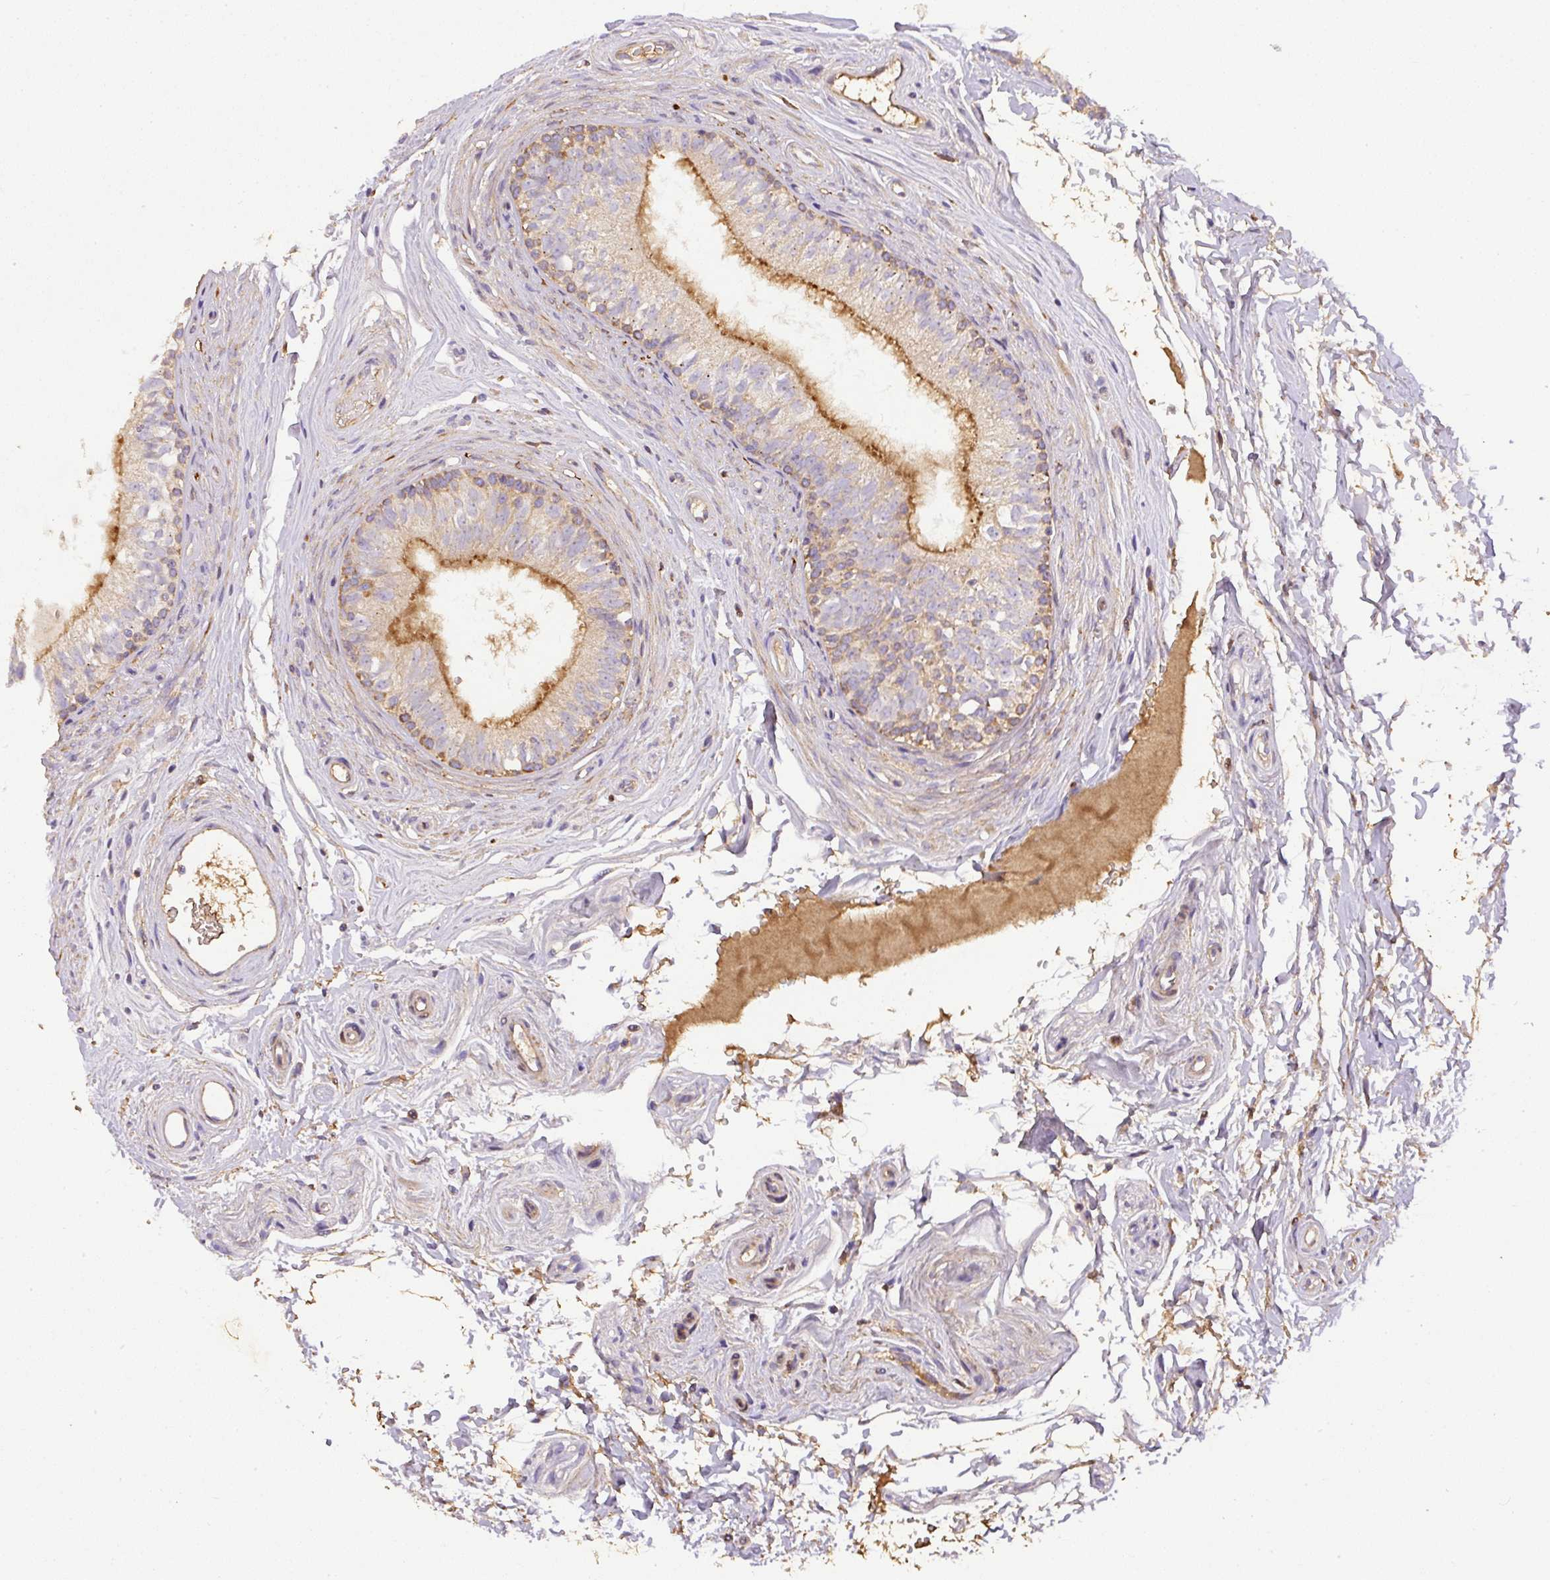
{"staining": {"intensity": "moderate", "quantity": "25%-75%", "location": "cytoplasmic/membranous"}, "tissue": "epididymis", "cell_type": "Glandular cells", "image_type": "normal", "snomed": [{"axis": "morphology", "description": "Normal tissue, NOS"}, {"axis": "topography", "description": "Epididymis"}], "caption": "Immunohistochemical staining of unremarkable human epididymis exhibits moderate cytoplasmic/membranous protein positivity in about 25%-75% of glandular cells.", "gene": "DAPK1", "patient": {"sex": "male", "age": 45}}